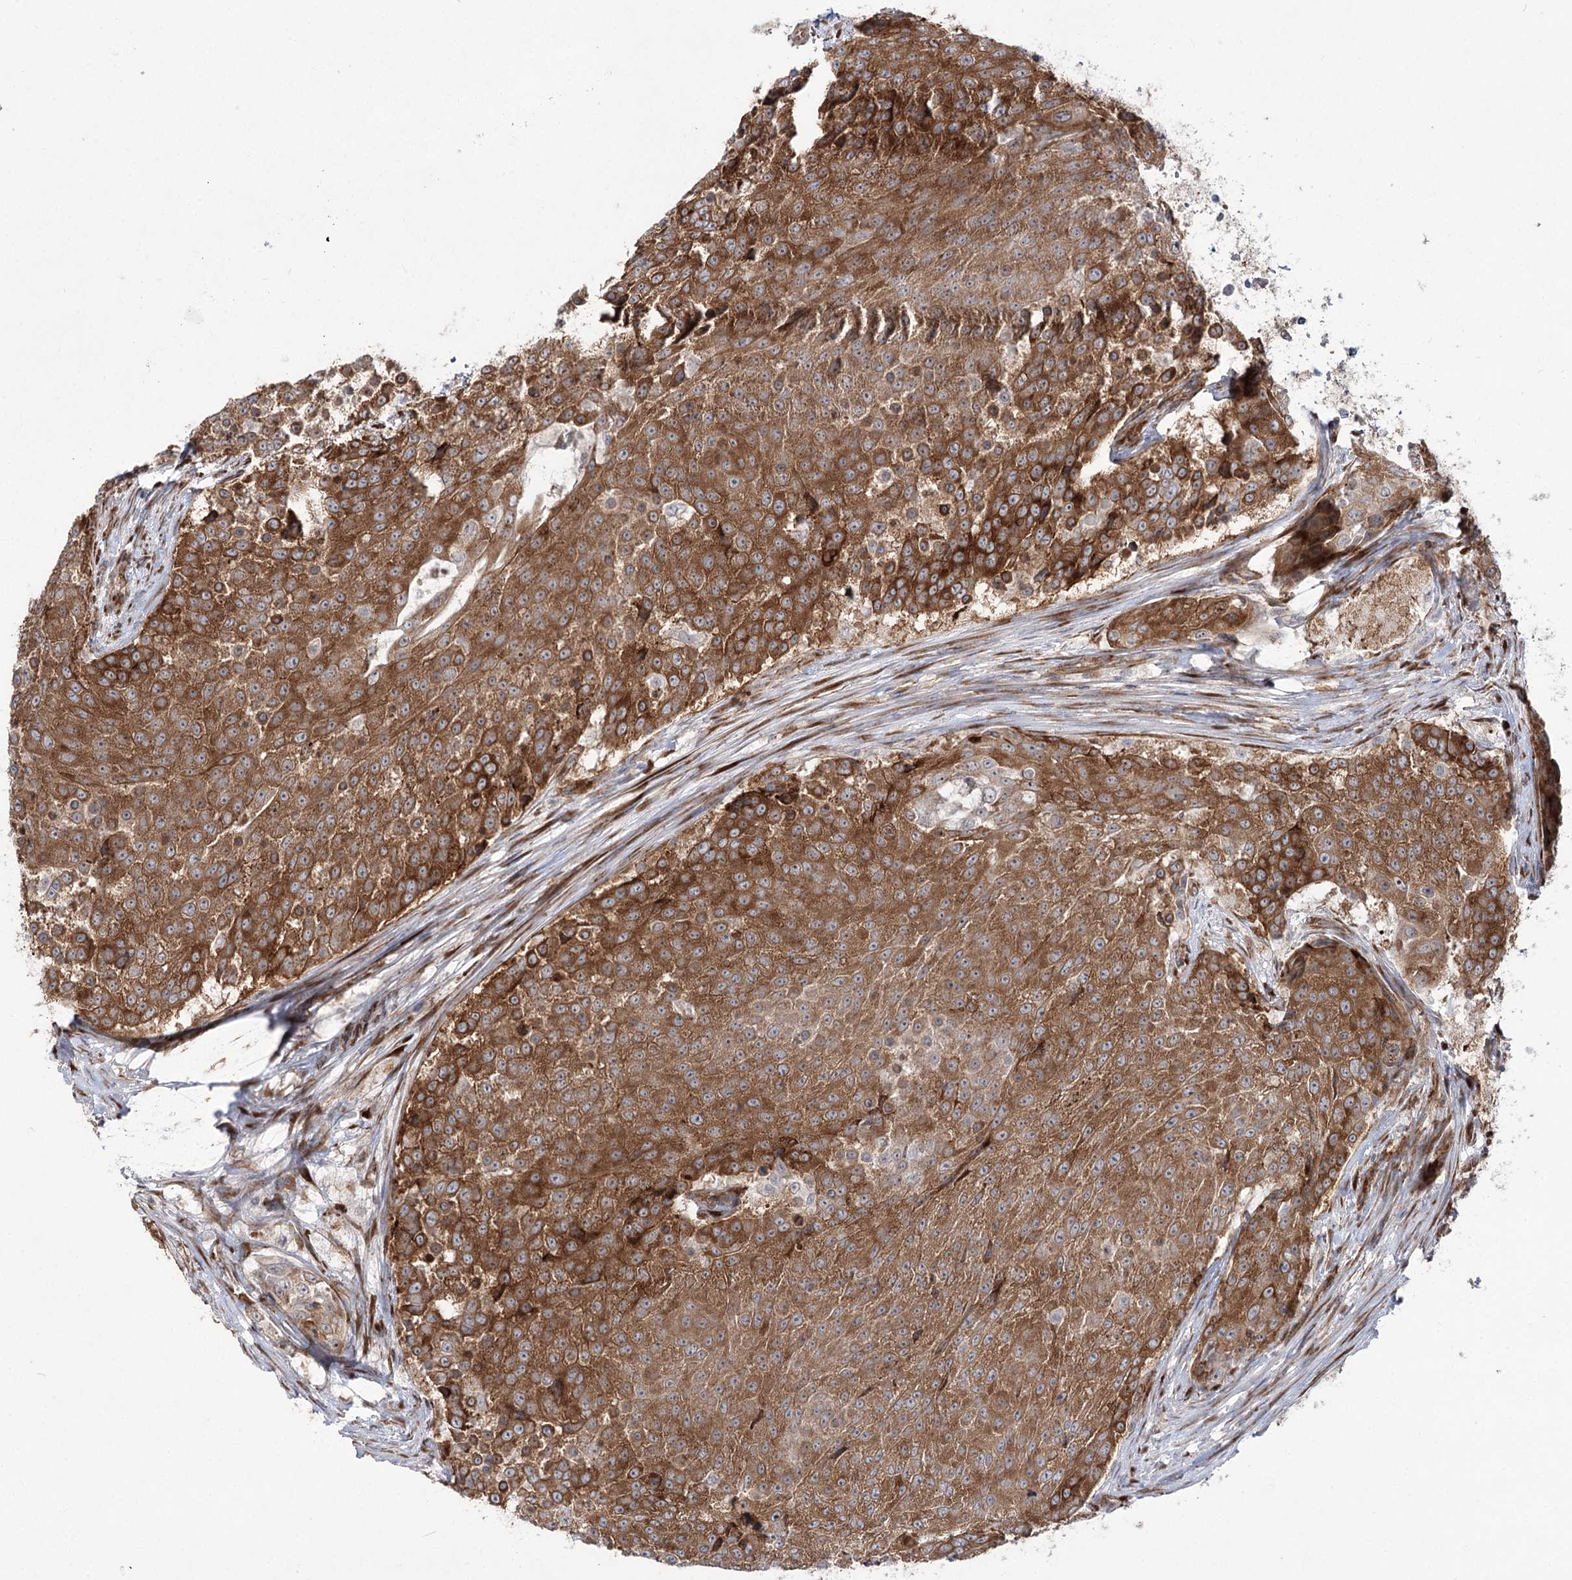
{"staining": {"intensity": "moderate", "quantity": ">75%", "location": "cytoplasmic/membranous"}, "tissue": "urothelial cancer", "cell_type": "Tumor cells", "image_type": "cancer", "snomed": [{"axis": "morphology", "description": "Urothelial carcinoma, High grade"}, {"axis": "topography", "description": "Urinary bladder"}], "caption": "This is an image of immunohistochemistry staining of urothelial carcinoma (high-grade), which shows moderate positivity in the cytoplasmic/membranous of tumor cells.", "gene": "VWA2", "patient": {"sex": "female", "age": 63}}